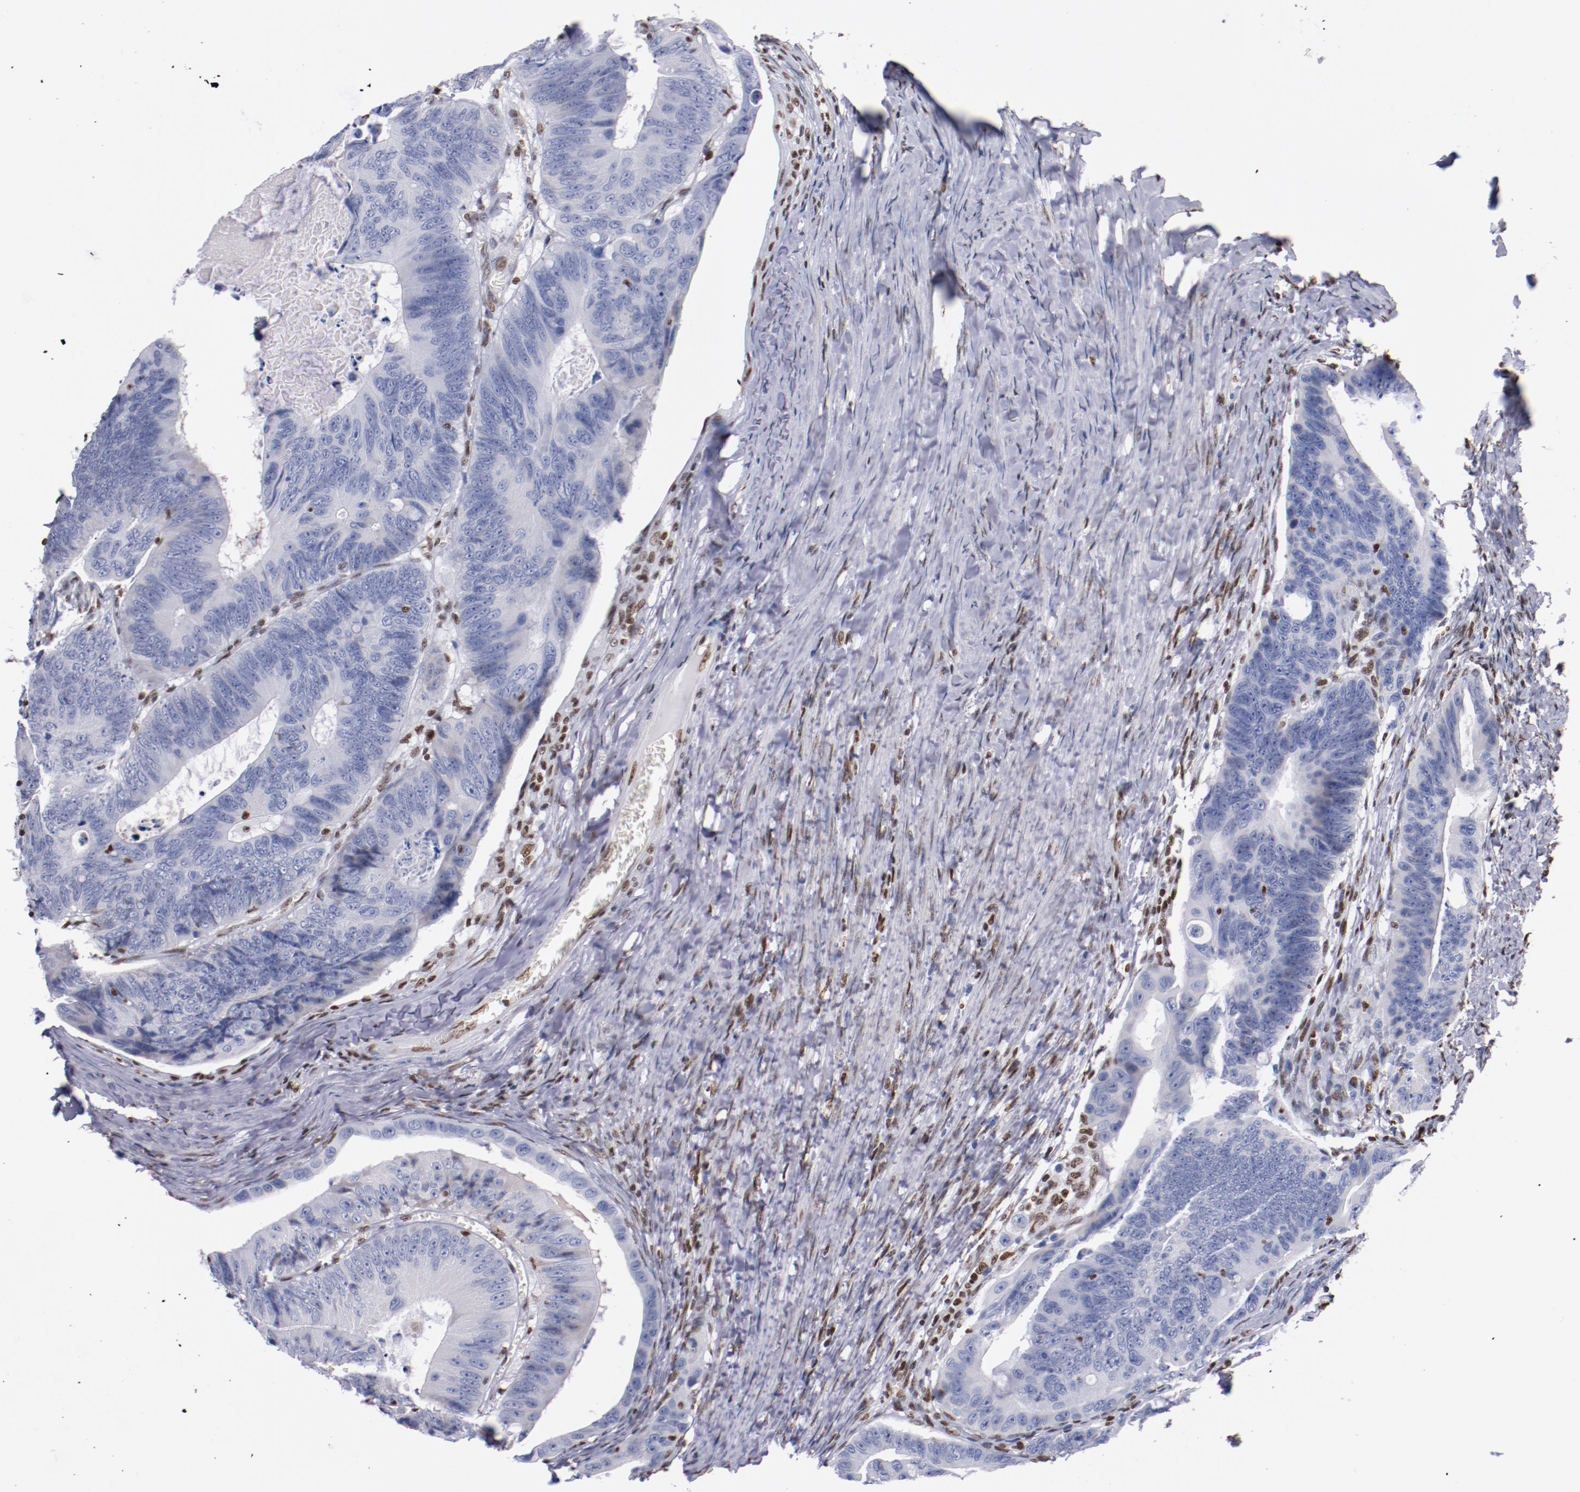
{"staining": {"intensity": "negative", "quantity": "none", "location": "none"}, "tissue": "colorectal cancer", "cell_type": "Tumor cells", "image_type": "cancer", "snomed": [{"axis": "morphology", "description": "Adenocarcinoma, NOS"}, {"axis": "topography", "description": "Colon"}], "caption": "Immunohistochemical staining of colorectal cancer shows no significant positivity in tumor cells.", "gene": "IFI16", "patient": {"sex": "female", "age": 55}}